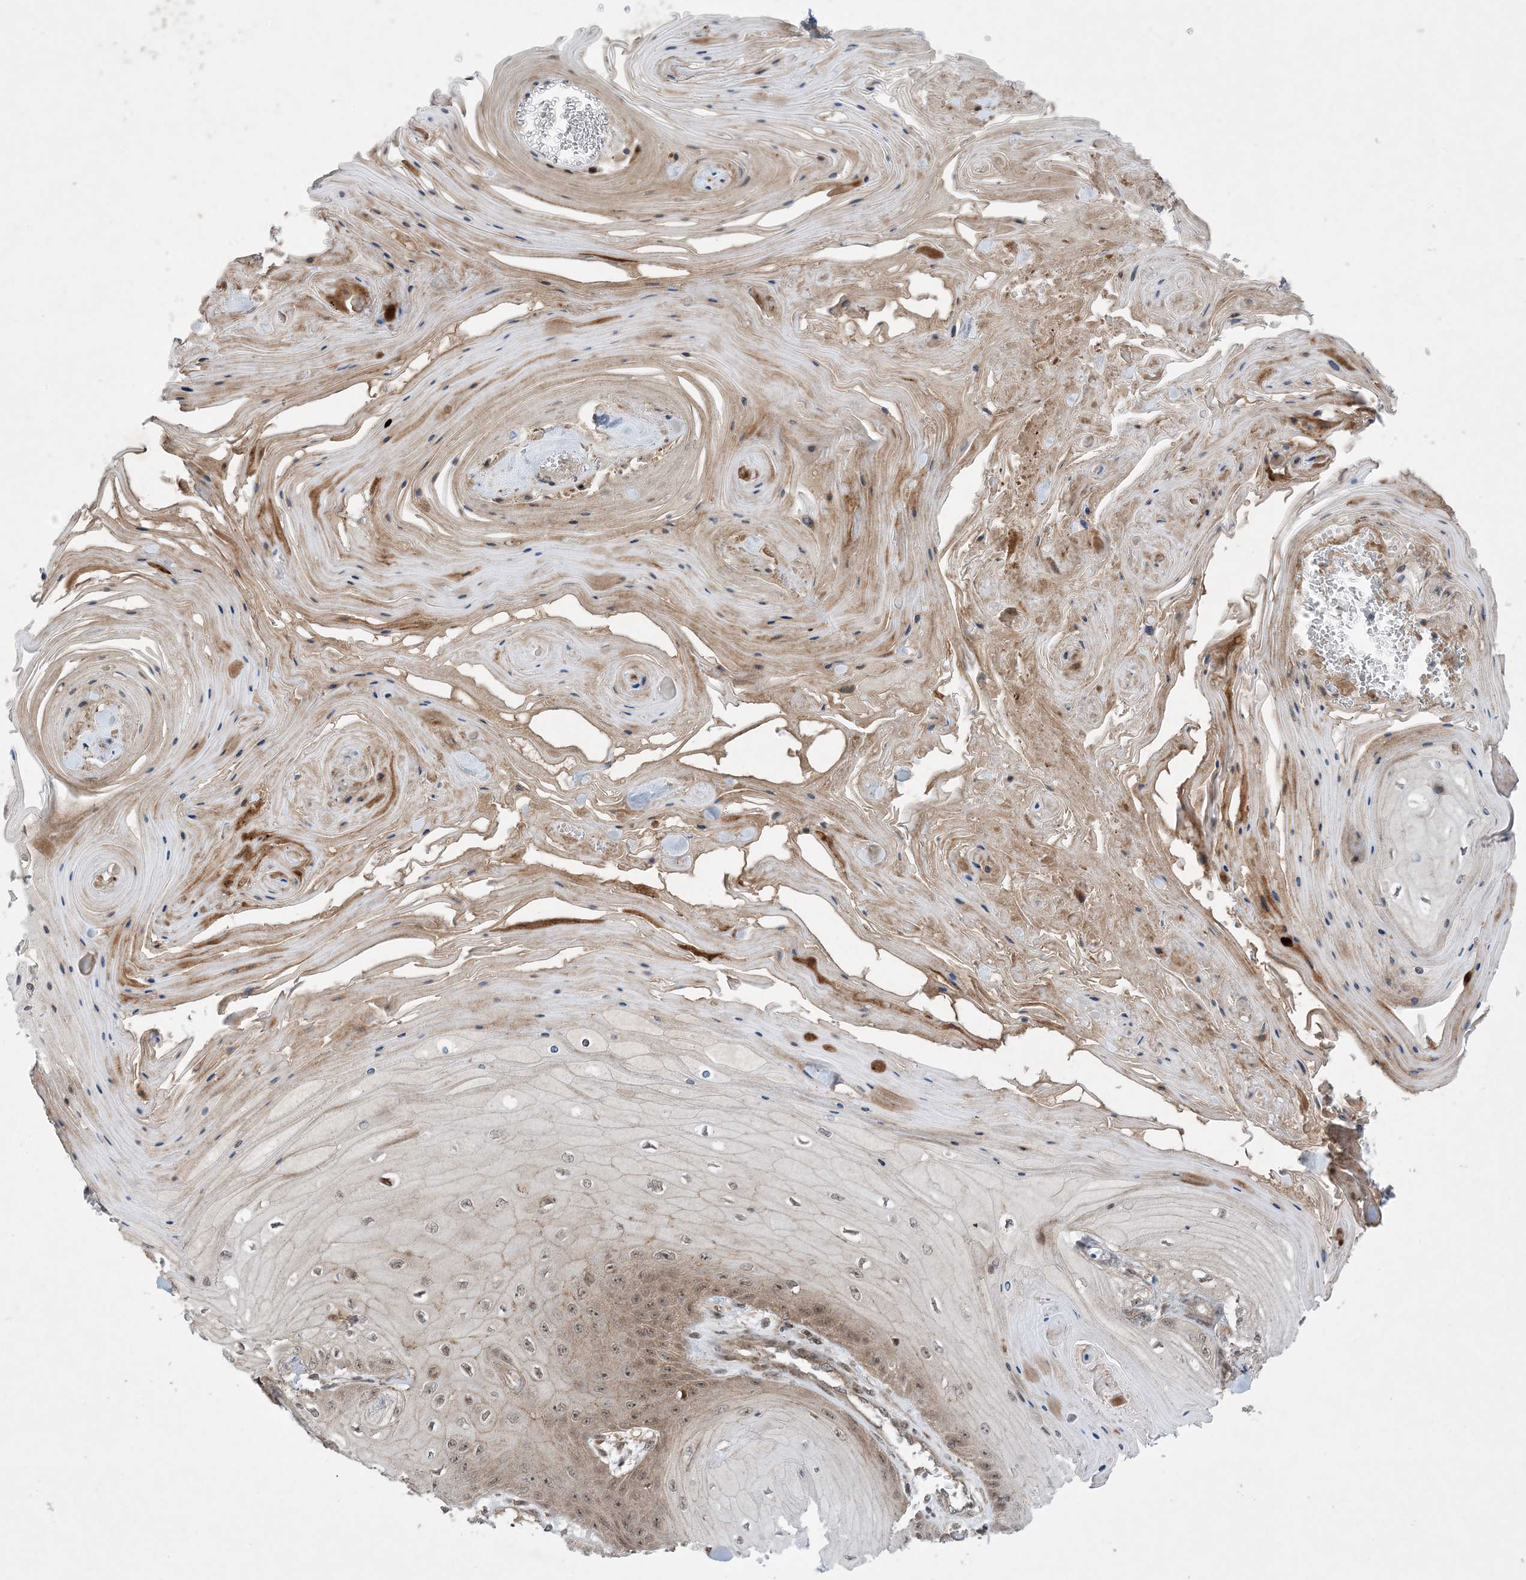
{"staining": {"intensity": "weak", "quantity": "25%-75%", "location": "cytoplasmic/membranous,nuclear"}, "tissue": "skin cancer", "cell_type": "Tumor cells", "image_type": "cancer", "snomed": [{"axis": "morphology", "description": "Squamous cell carcinoma, NOS"}, {"axis": "topography", "description": "Skin"}], "caption": "Immunohistochemistry staining of squamous cell carcinoma (skin), which reveals low levels of weak cytoplasmic/membranous and nuclear expression in about 25%-75% of tumor cells indicating weak cytoplasmic/membranous and nuclear protein positivity. The staining was performed using DAB (brown) for protein detection and nuclei were counterstained in hematoxylin (blue).", "gene": "HEMK1", "patient": {"sex": "male", "age": 74}}